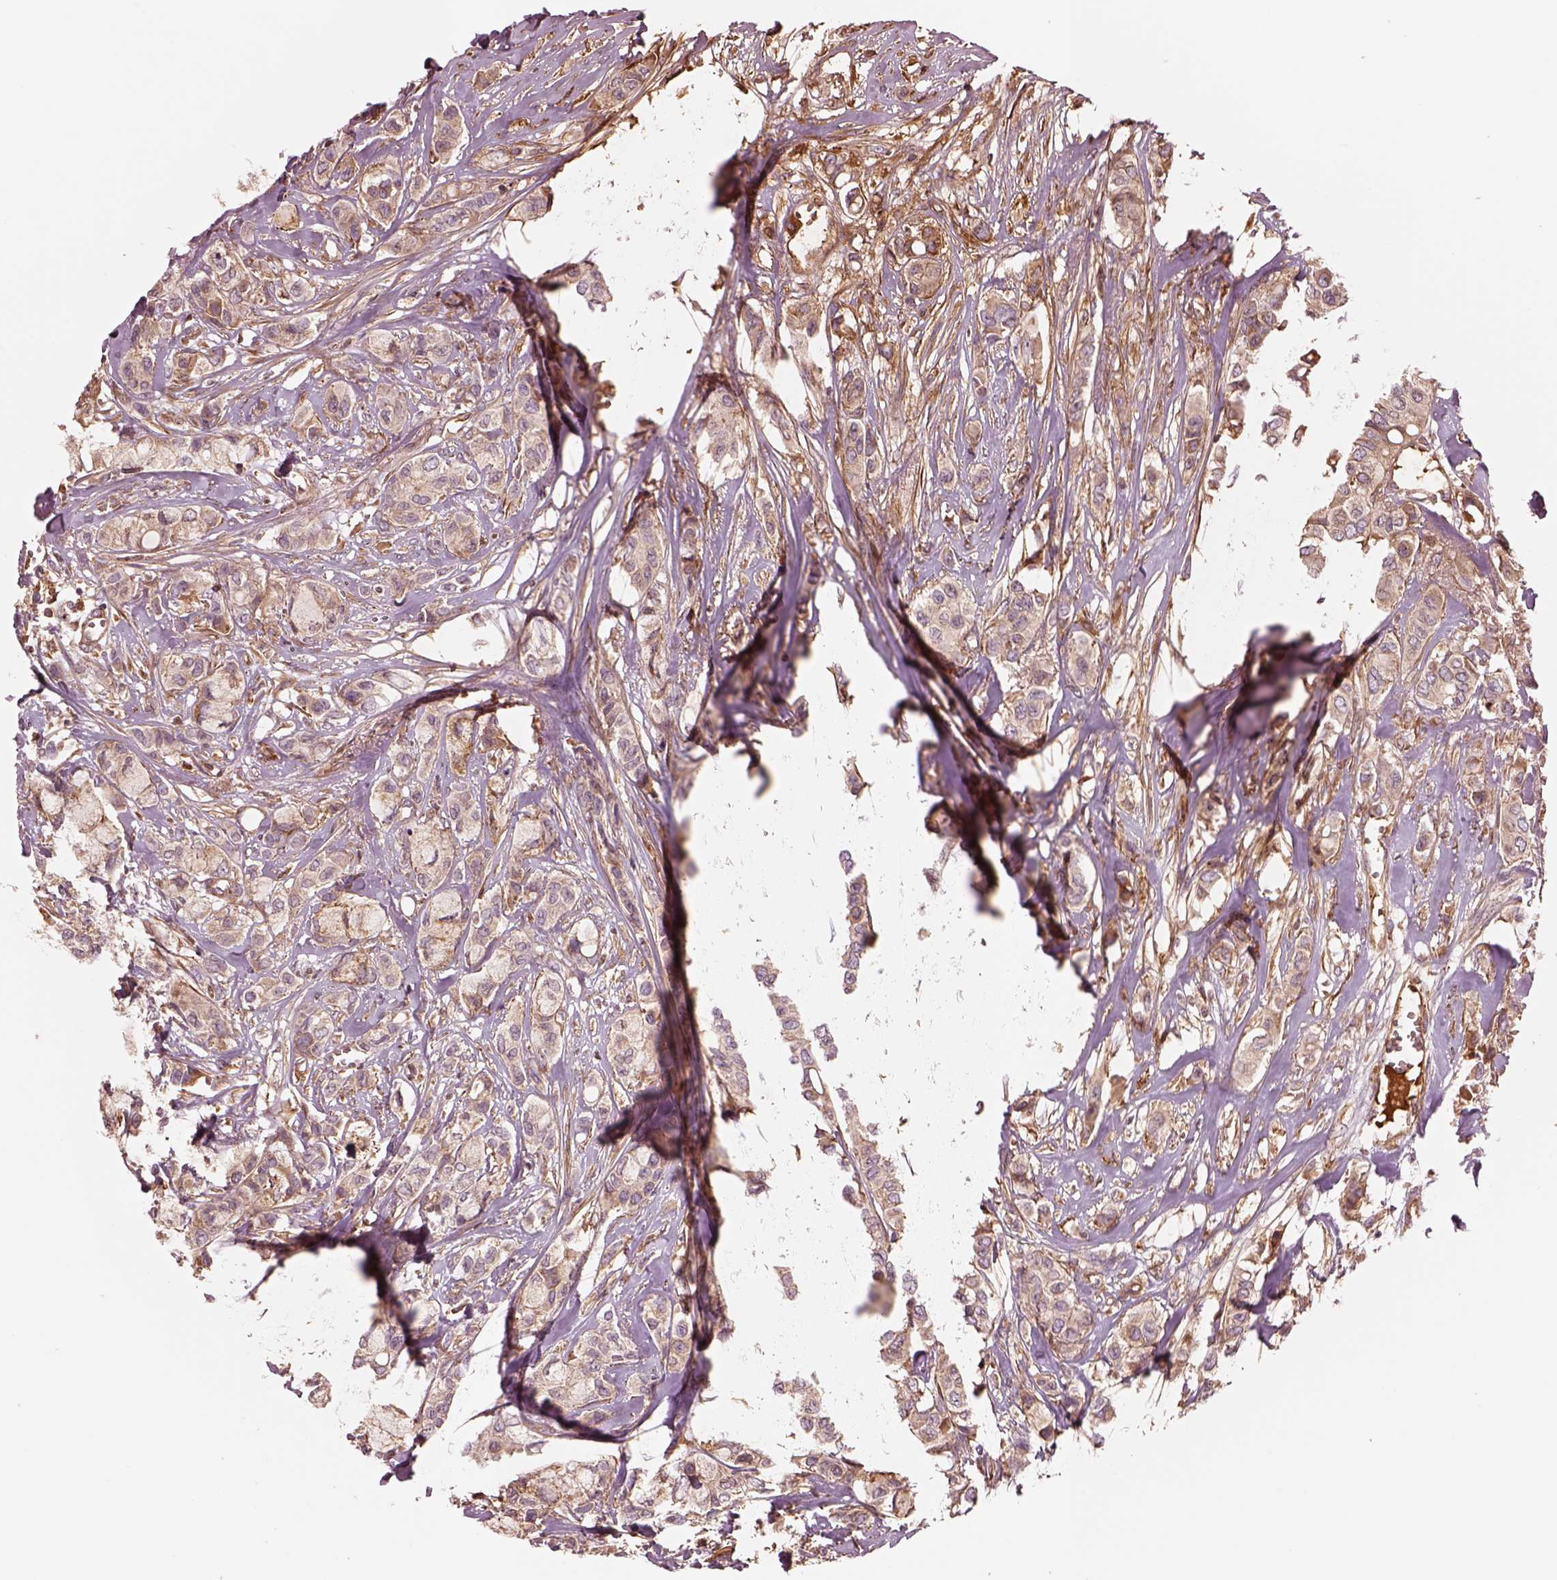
{"staining": {"intensity": "weak", "quantity": ">75%", "location": "cytoplasmic/membranous"}, "tissue": "breast cancer", "cell_type": "Tumor cells", "image_type": "cancer", "snomed": [{"axis": "morphology", "description": "Duct carcinoma"}, {"axis": "topography", "description": "Breast"}], "caption": "A brown stain shows weak cytoplasmic/membranous staining of a protein in infiltrating ductal carcinoma (breast) tumor cells. (IHC, brightfield microscopy, high magnification).", "gene": "ASCC2", "patient": {"sex": "female", "age": 85}}